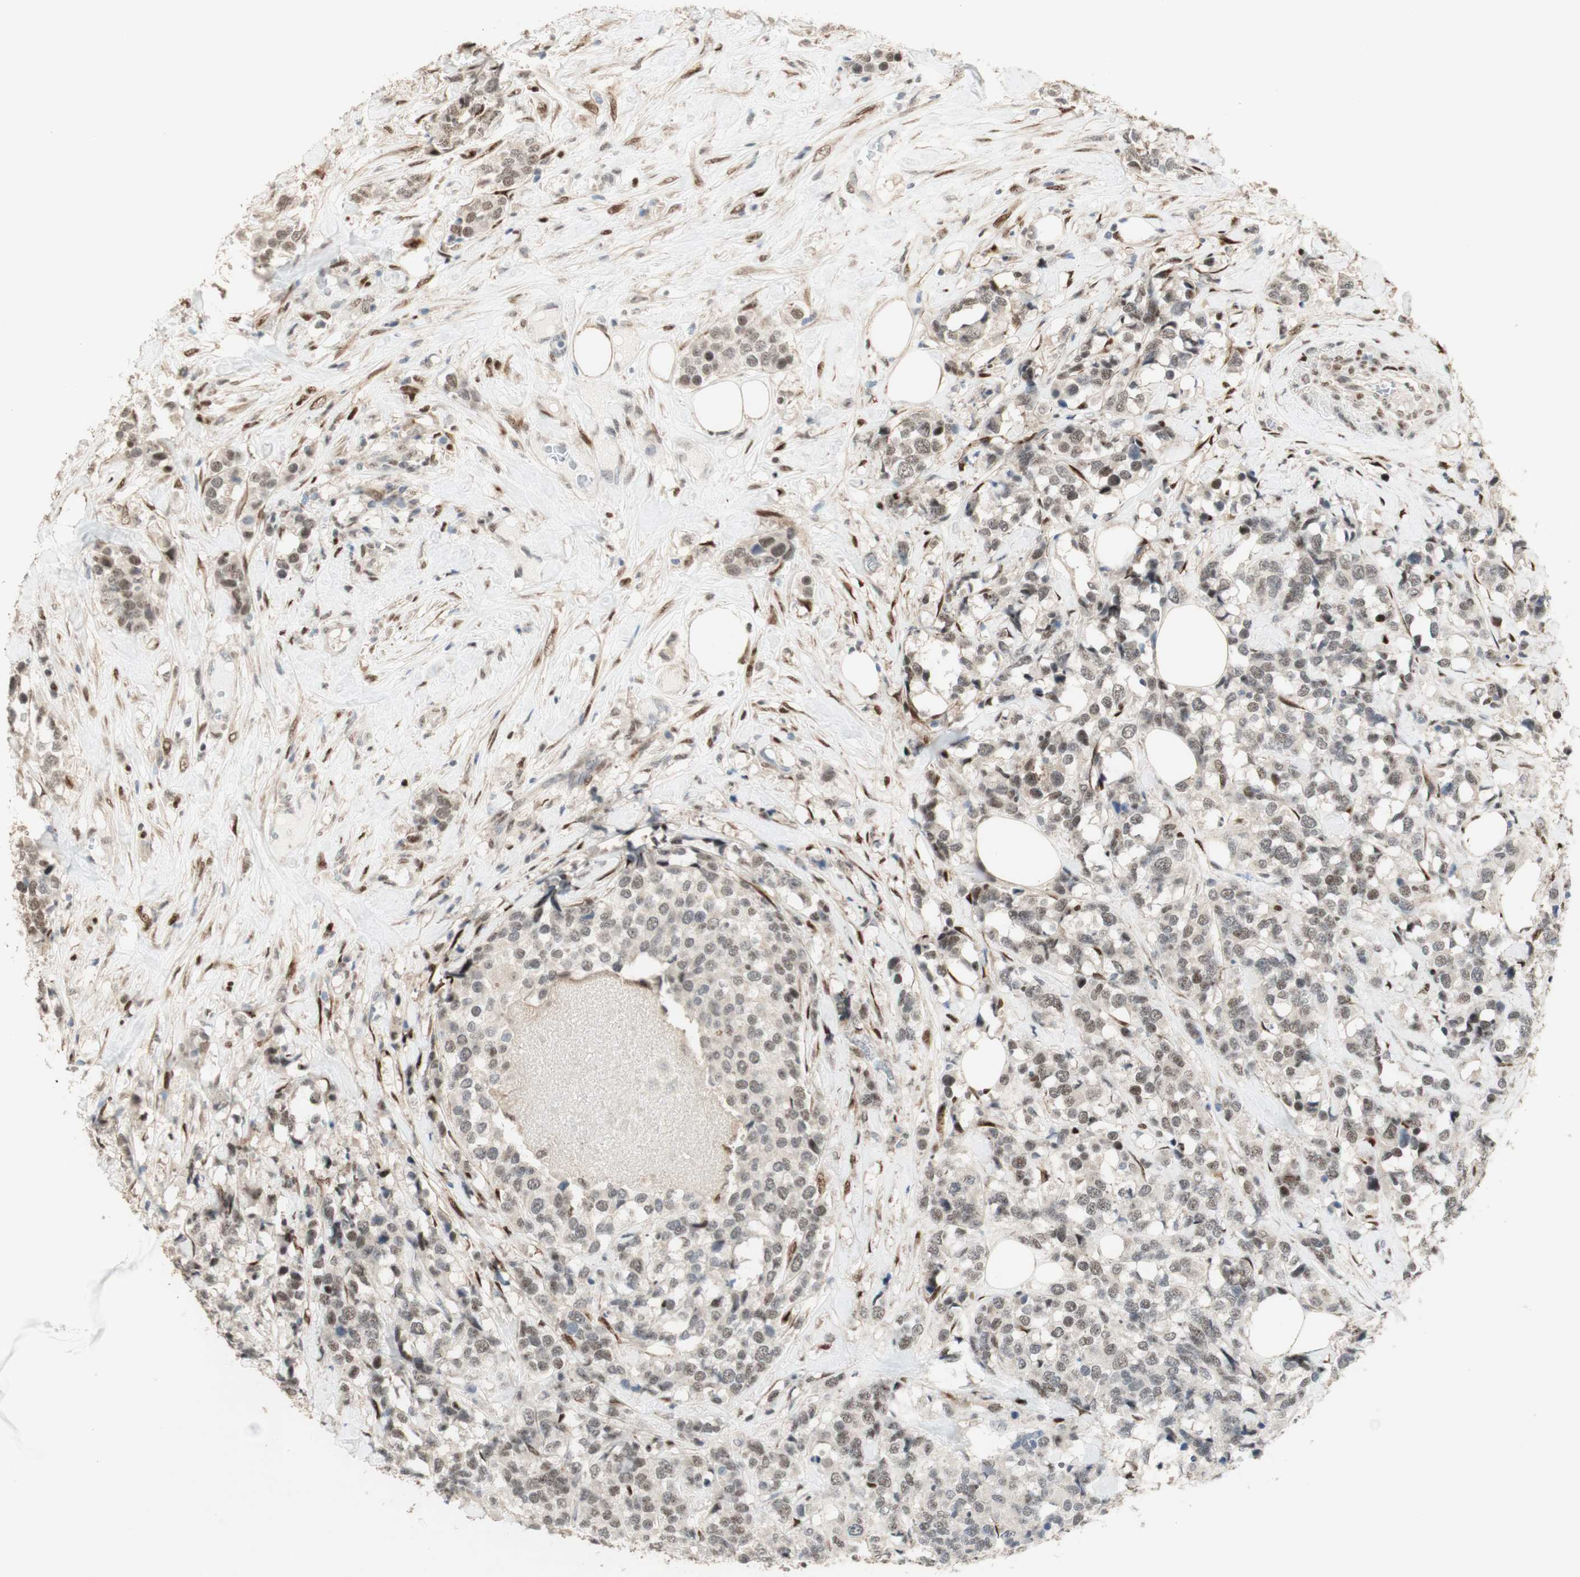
{"staining": {"intensity": "weak", "quantity": "25%-75%", "location": "nuclear"}, "tissue": "breast cancer", "cell_type": "Tumor cells", "image_type": "cancer", "snomed": [{"axis": "morphology", "description": "Lobular carcinoma"}, {"axis": "topography", "description": "Breast"}], "caption": "About 25%-75% of tumor cells in breast cancer display weak nuclear protein expression as visualized by brown immunohistochemical staining.", "gene": "FOXP1", "patient": {"sex": "female", "age": 59}}